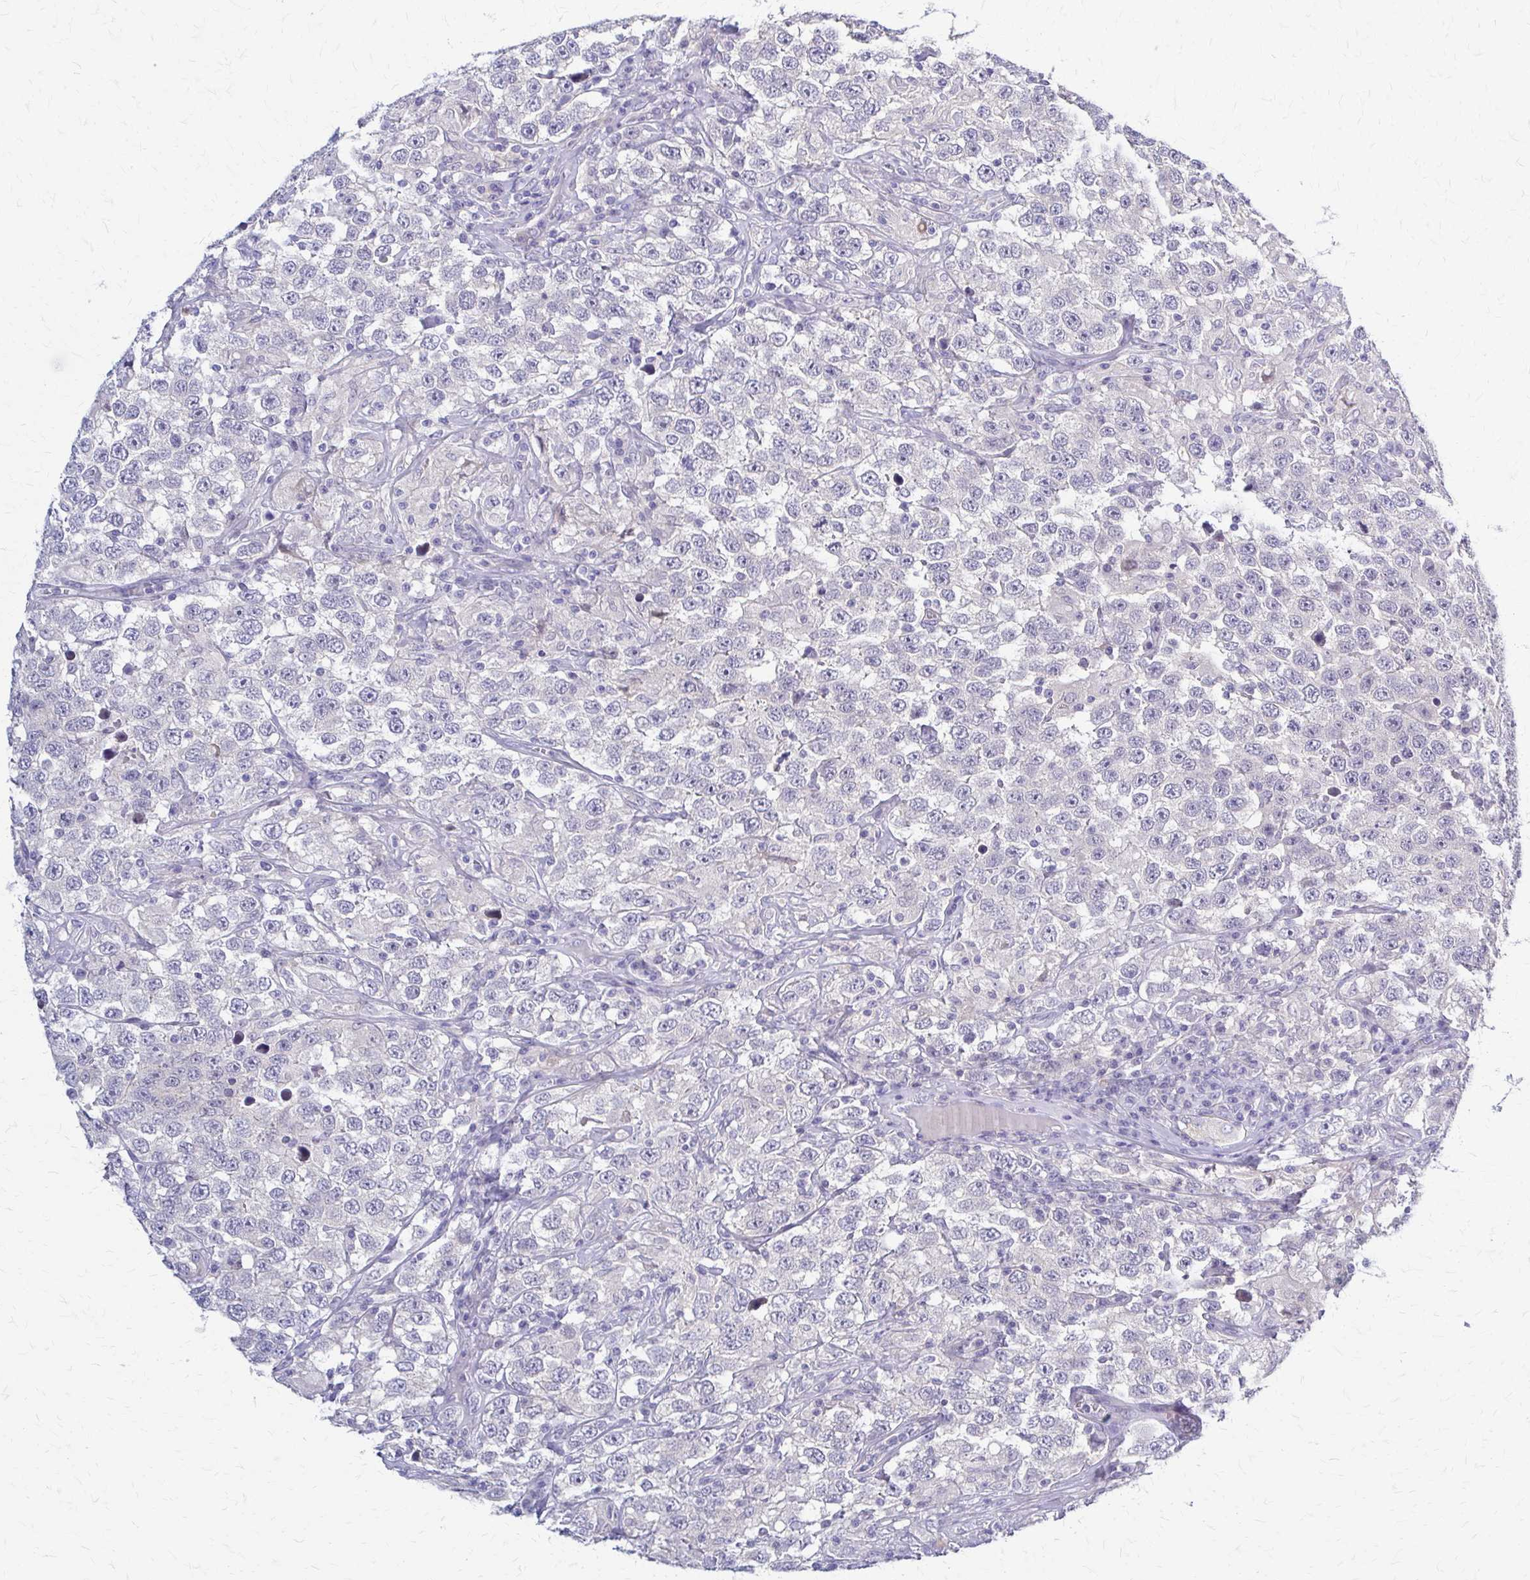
{"staining": {"intensity": "negative", "quantity": "none", "location": "none"}, "tissue": "testis cancer", "cell_type": "Tumor cells", "image_type": "cancer", "snomed": [{"axis": "morphology", "description": "Seminoma, NOS"}, {"axis": "topography", "description": "Testis"}], "caption": "This is a histopathology image of immunohistochemistry staining of testis cancer (seminoma), which shows no positivity in tumor cells. (DAB (3,3'-diaminobenzidine) immunohistochemistry (IHC) with hematoxylin counter stain).", "gene": "RHOBTB2", "patient": {"sex": "male", "age": 41}}